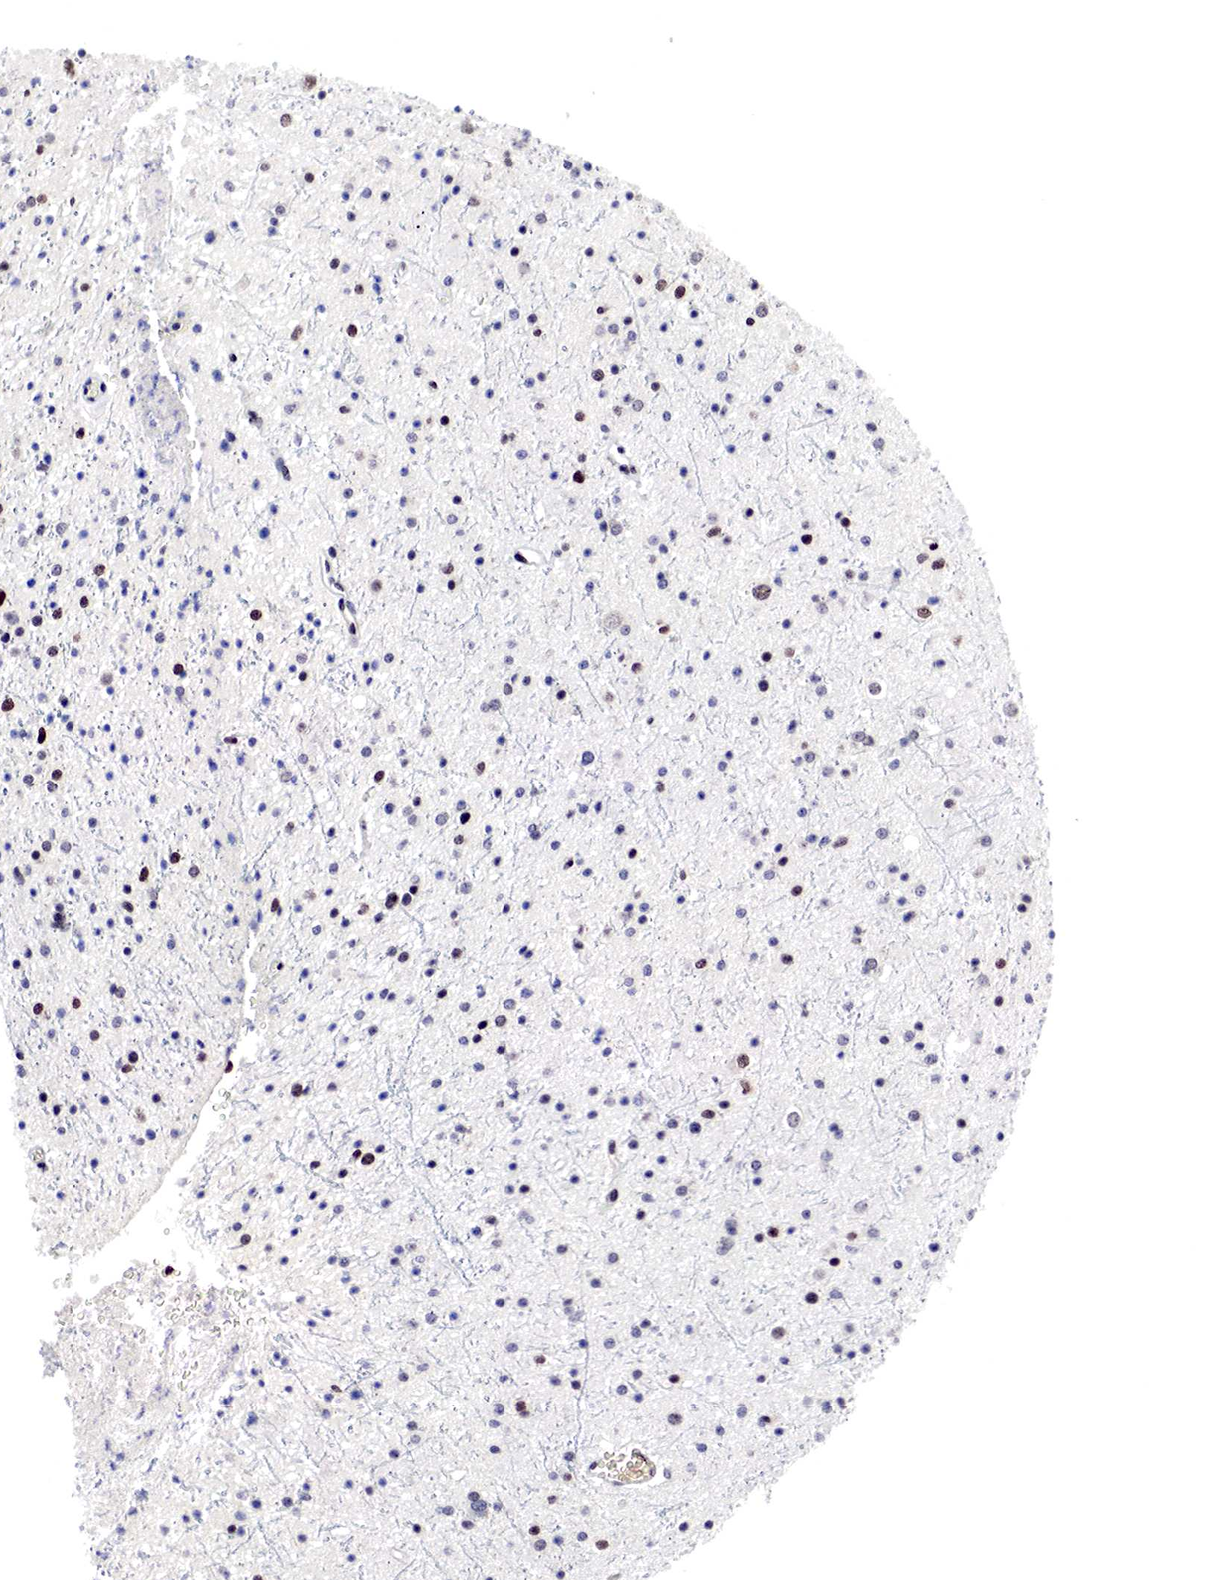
{"staining": {"intensity": "negative", "quantity": "none", "location": "none"}, "tissue": "glioma", "cell_type": "Tumor cells", "image_type": "cancer", "snomed": [{"axis": "morphology", "description": "Glioma, malignant, Low grade"}, {"axis": "topography", "description": "Brain"}], "caption": "Immunohistochemistry (IHC) photomicrograph of neoplastic tissue: human low-grade glioma (malignant) stained with DAB displays no significant protein positivity in tumor cells.", "gene": "DACH2", "patient": {"sex": "female", "age": 46}}